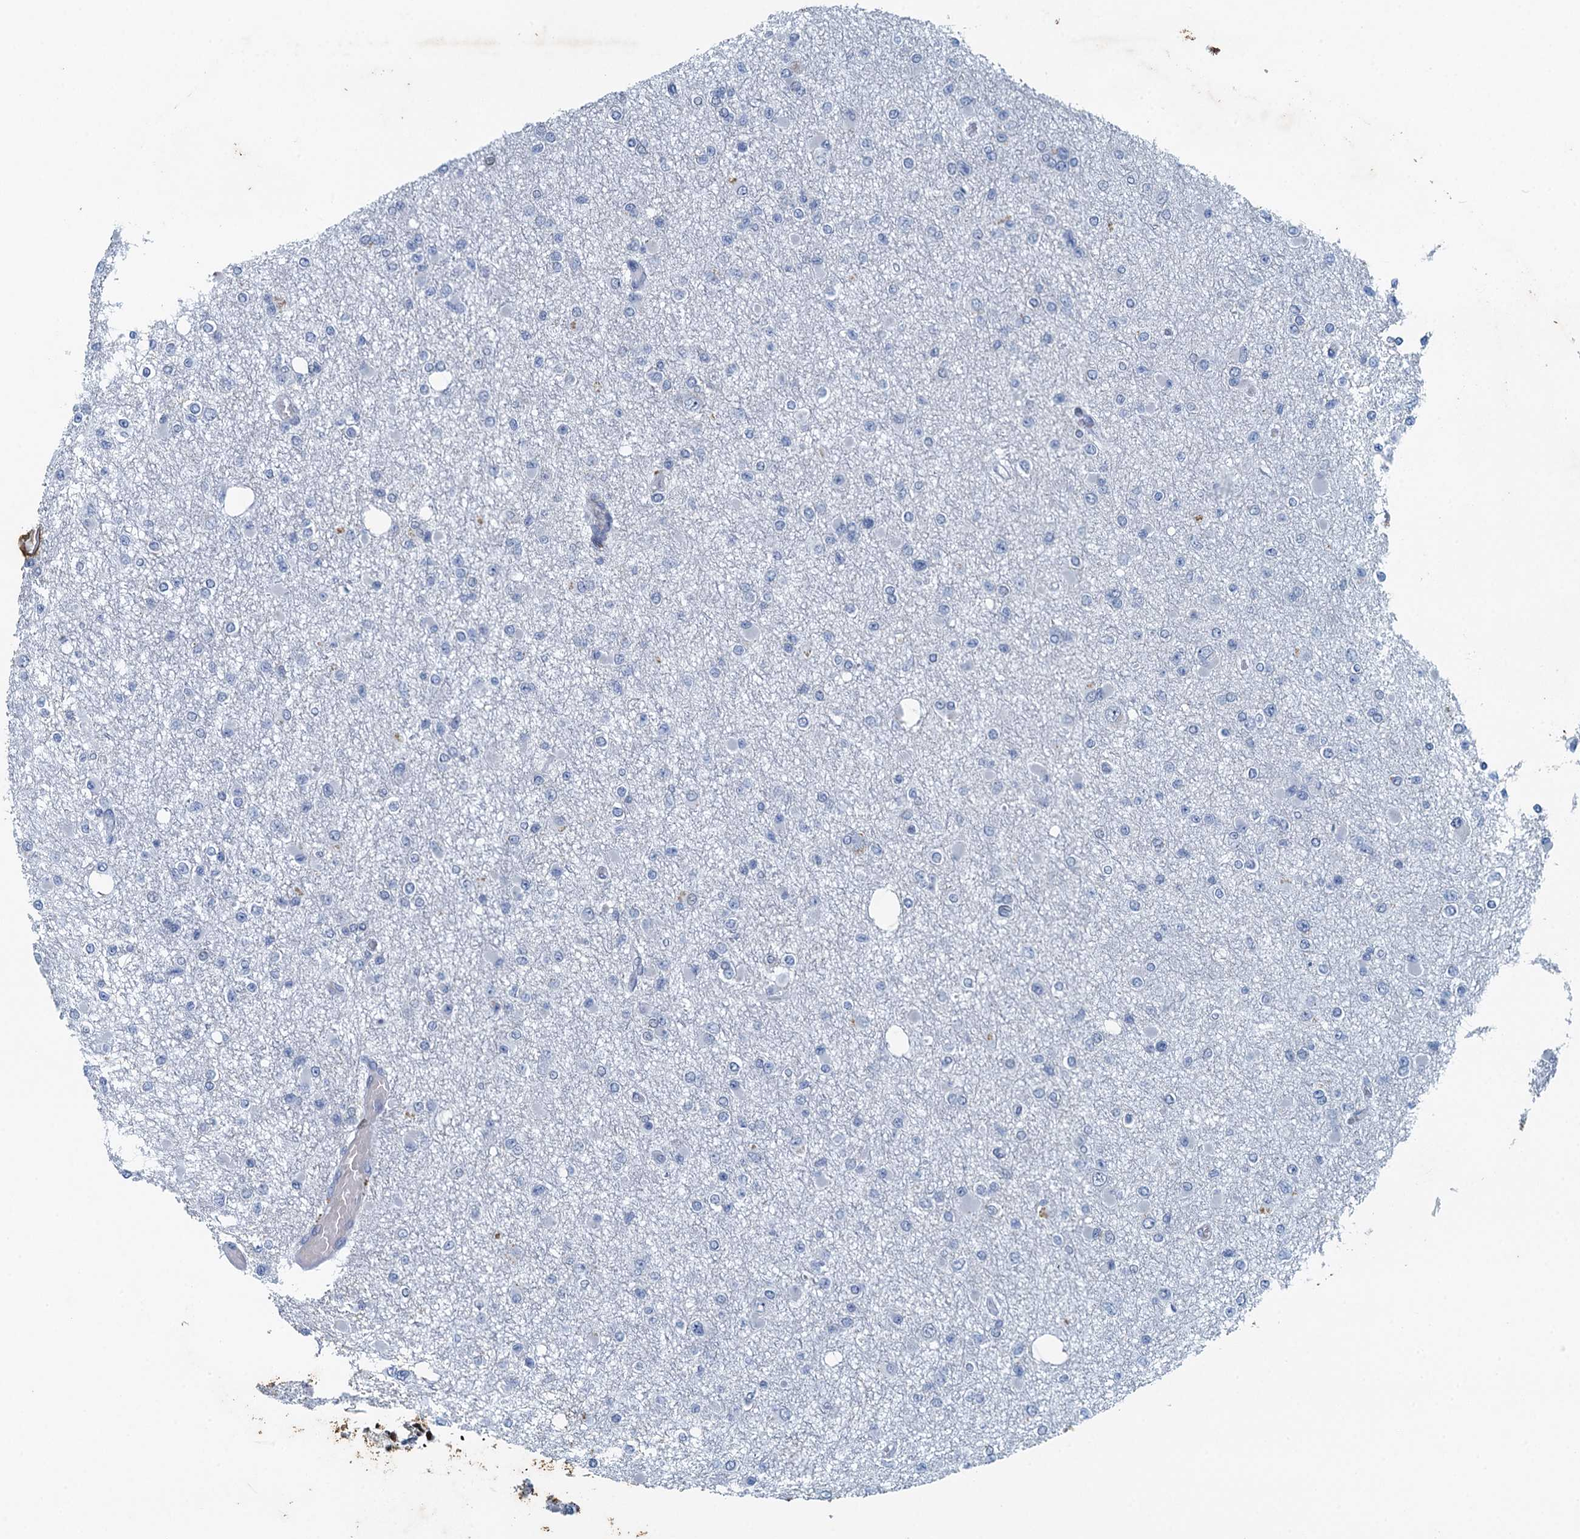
{"staining": {"intensity": "negative", "quantity": "none", "location": "none"}, "tissue": "glioma", "cell_type": "Tumor cells", "image_type": "cancer", "snomed": [{"axis": "morphology", "description": "Glioma, malignant, Low grade"}, {"axis": "topography", "description": "Brain"}], "caption": "Immunohistochemical staining of glioma displays no significant positivity in tumor cells. The staining was performed using DAB to visualize the protein expression in brown, while the nuclei were stained in blue with hematoxylin (Magnification: 20x).", "gene": "ANKRD13D", "patient": {"sex": "female", "age": 22}}